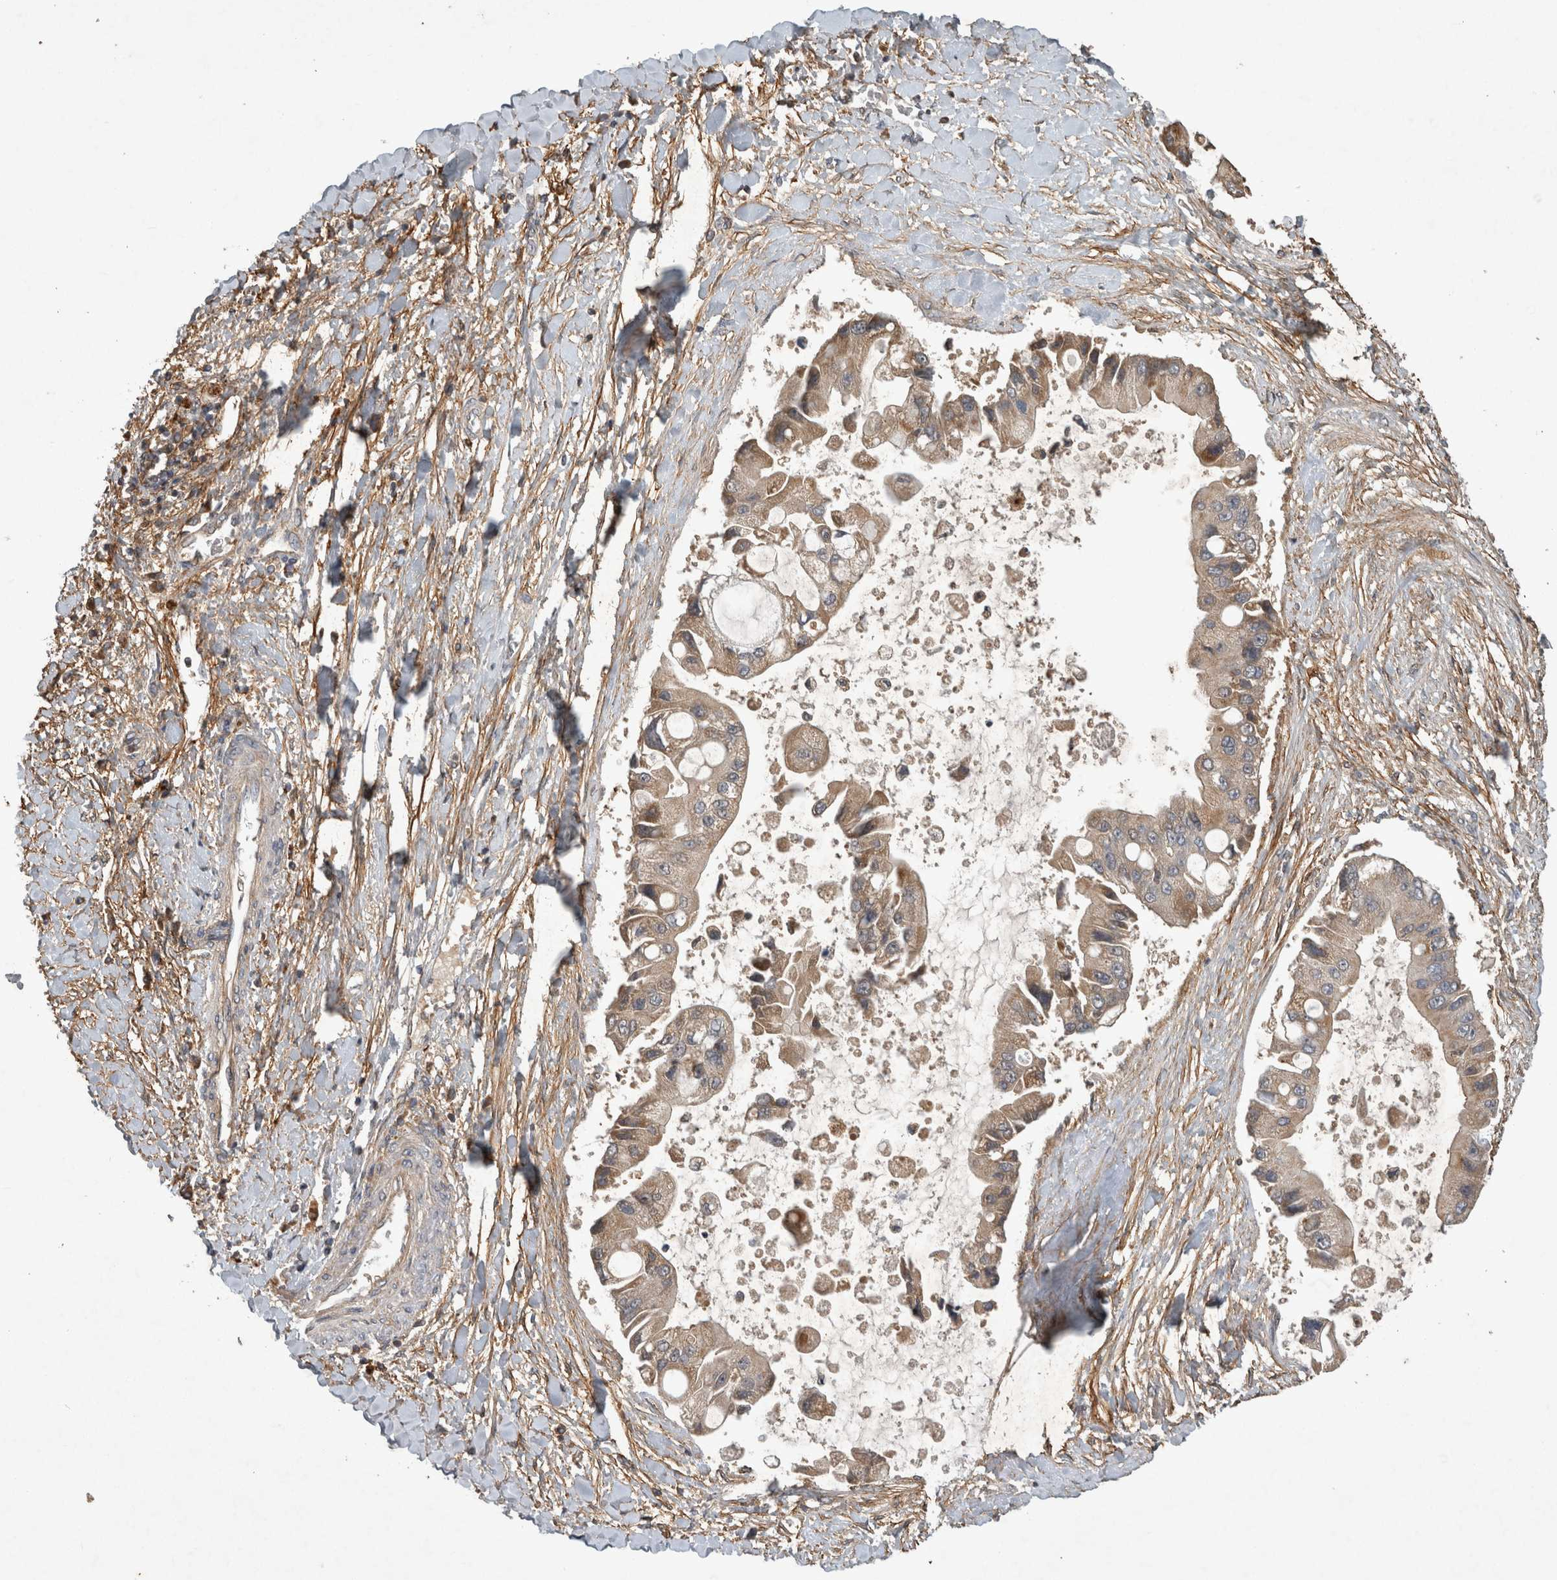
{"staining": {"intensity": "weak", "quantity": ">75%", "location": "cytoplasmic/membranous"}, "tissue": "liver cancer", "cell_type": "Tumor cells", "image_type": "cancer", "snomed": [{"axis": "morphology", "description": "Cholangiocarcinoma"}, {"axis": "topography", "description": "Liver"}], "caption": "Liver cancer (cholangiocarcinoma) was stained to show a protein in brown. There is low levels of weak cytoplasmic/membranous expression in about >75% of tumor cells. (DAB (3,3'-diaminobenzidine) IHC, brown staining for protein, blue staining for nuclei).", "gene": "TRMT61B", "patient": {"sex": "male", "age": 50}}